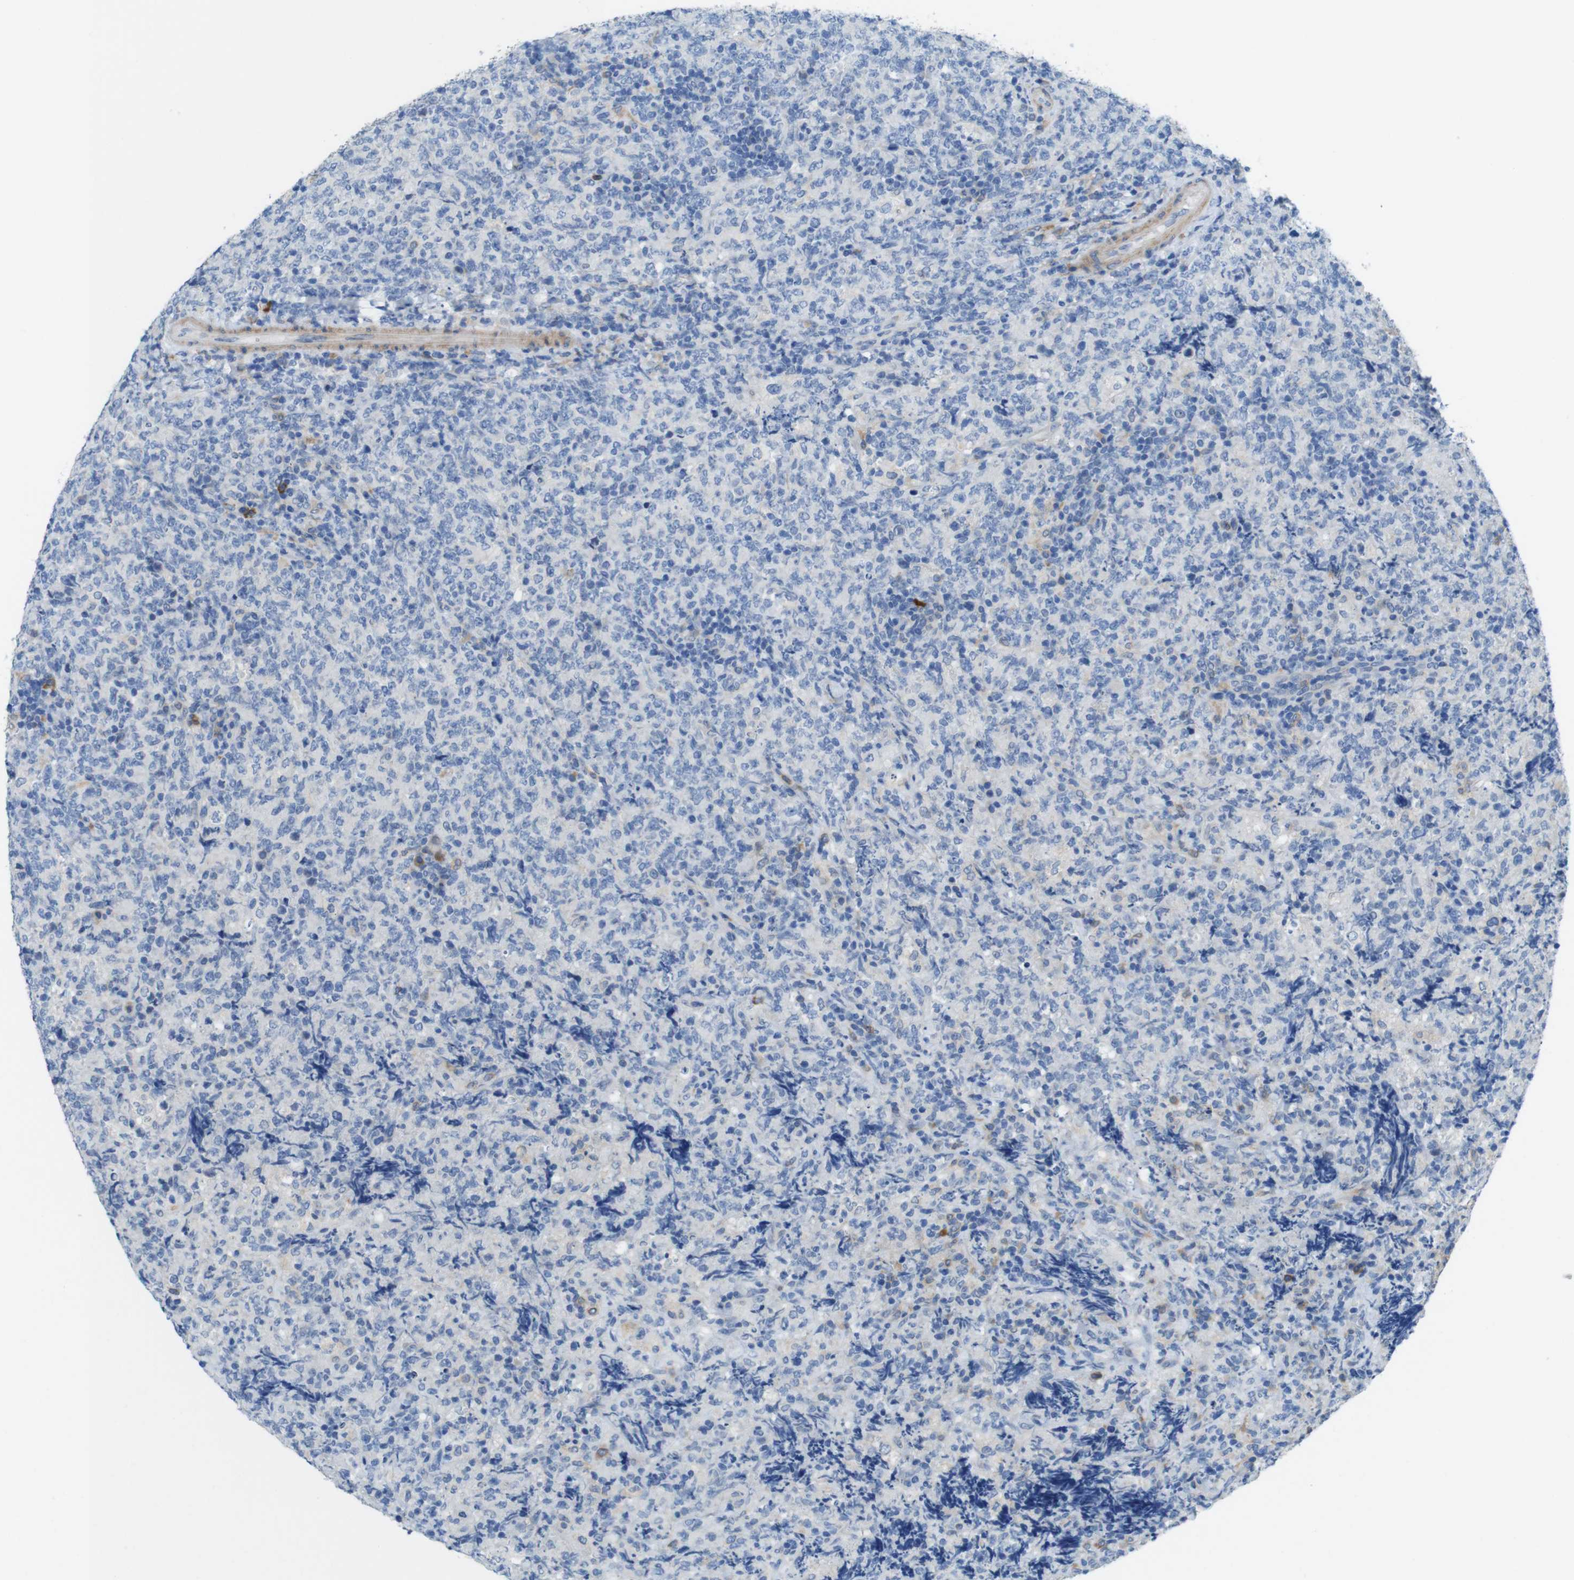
{"staining": {"intensity": "negative", "quantity": "none", "location": "none"}, "tissue": "lymphoma", "cell_type": "Tumor cells", "image_type": "cancer", "snomed": [{"axis": "morphology", "description": "Malignant lymphoma, non-Hodgkin's type, High grade"}, {"axis": "topography", "description": "Tonsil"}], "caption": "Lymphoma was stained to show a protein in brown. There is no significant staining in tumor cells. (Immunohistochemistry, brightfield microscopy, high magnification).", "gene": "CLMN", "patient": {"sex": "female", "age": 36}}